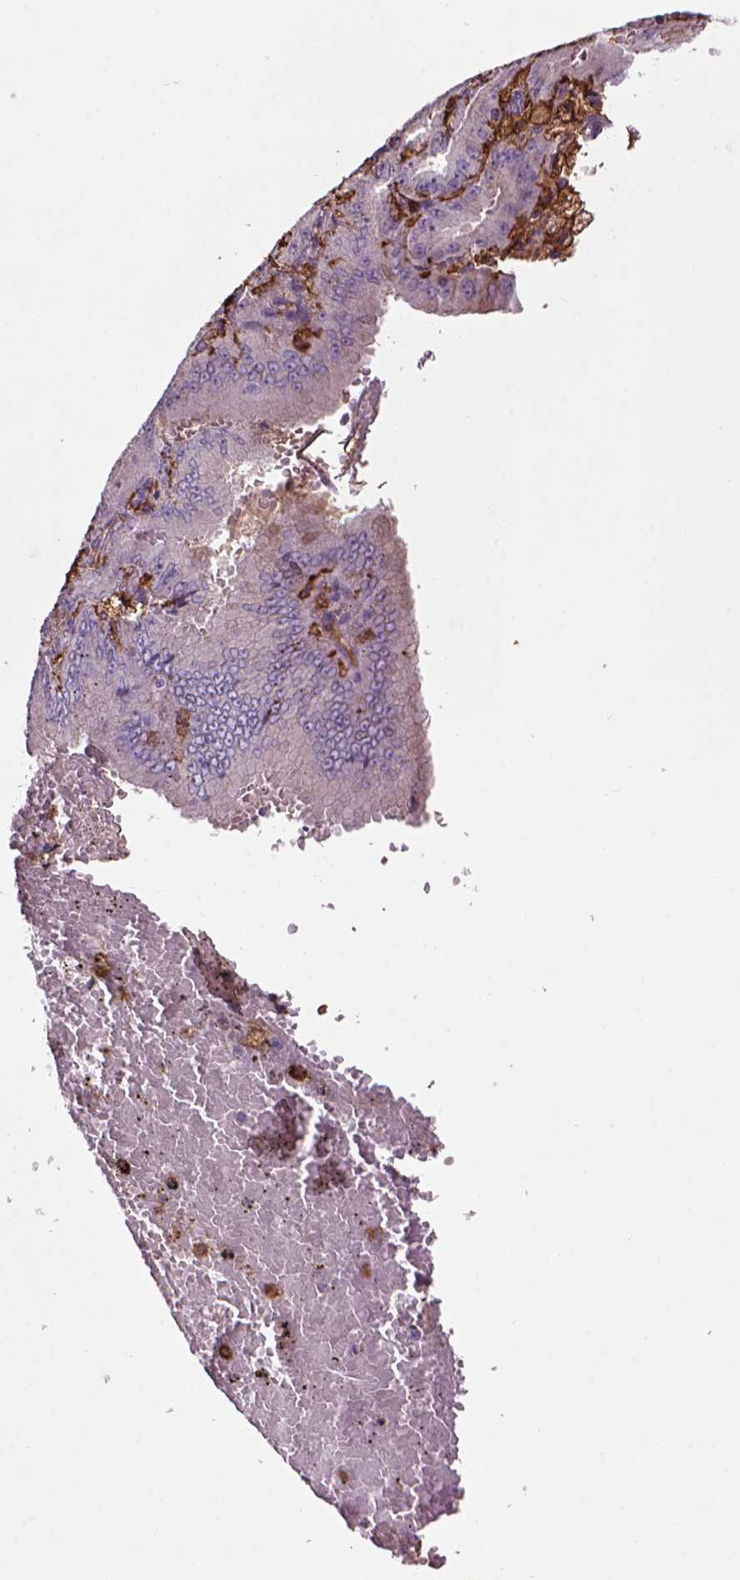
{"staining": {"intensity": "negative", "quantity": "none", "location": "none"}, "tissue": "endometrial cancer", "cell_type": "Tumor cells", "image_type": "cancer", "snomed": [{"axis": "morphology", "description": "Adenocarcinoma, NOS"}, {"axis": "topography", "description": "Endometrium"}], "caption": "This is an IHC image of endometrial cancer. There is no expression in tumor cells.", "gene": "CD14", "patient": {"sex": "female", "age": 66}}